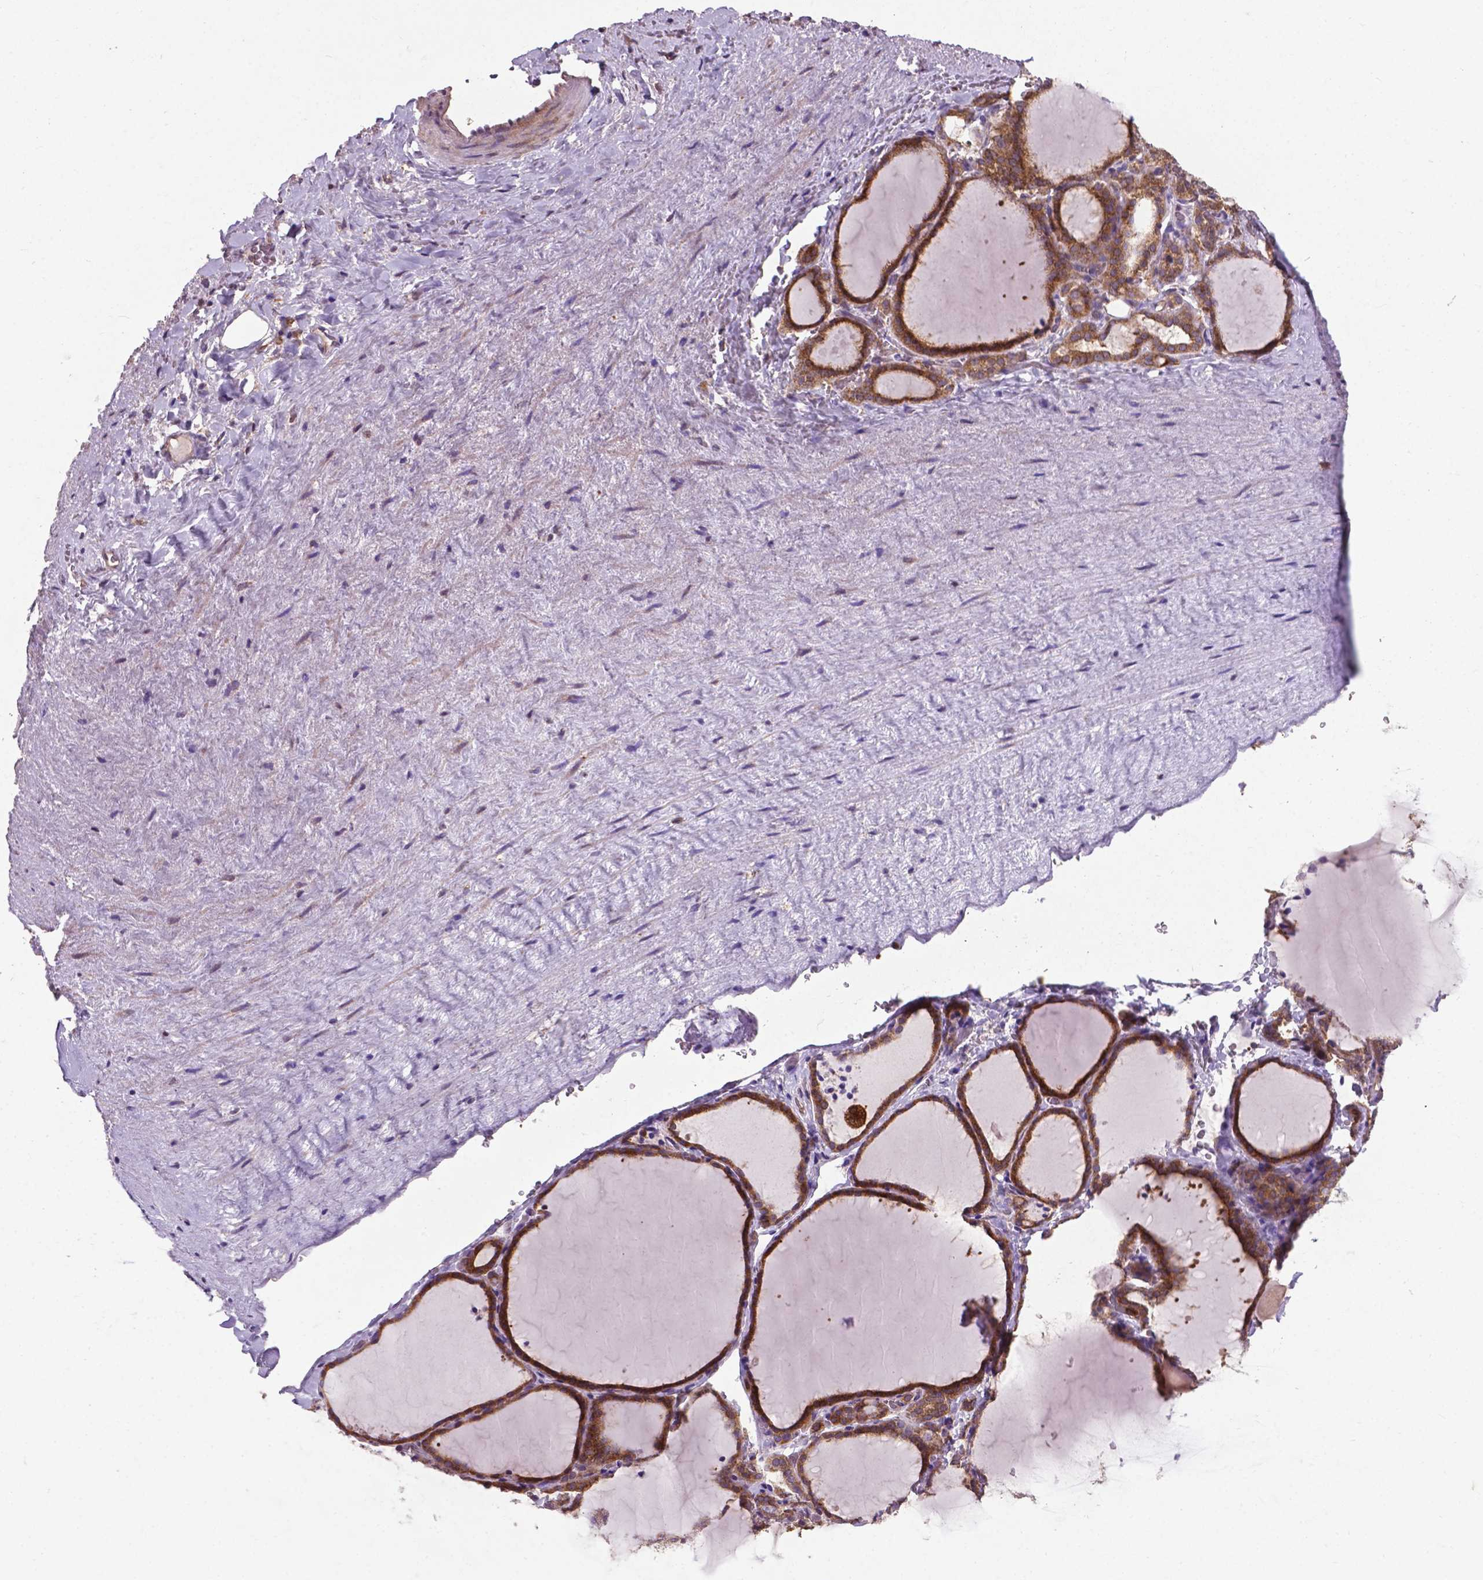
{"staining": {"intensity": "moderate", "quantity": ">75%", "location": "cytoplasmic/membranous"}, "tissue": "thyroid gland", "cell_type": "Glandular cells", "image_type": "normal", "snomed": [{"axis": "morphology", "description": "Normal tissue, NOS"}, {"axis": "topography", "description": "Thyroid gland"}], "caption": "Thyroid gland stained with a brown dye reveals moderate cytoplasmic/membranous positive positivity in approximately >75% of glandular cells.", "gene": "SMAD3", "patient": {"sex": "female", "age": 22}}